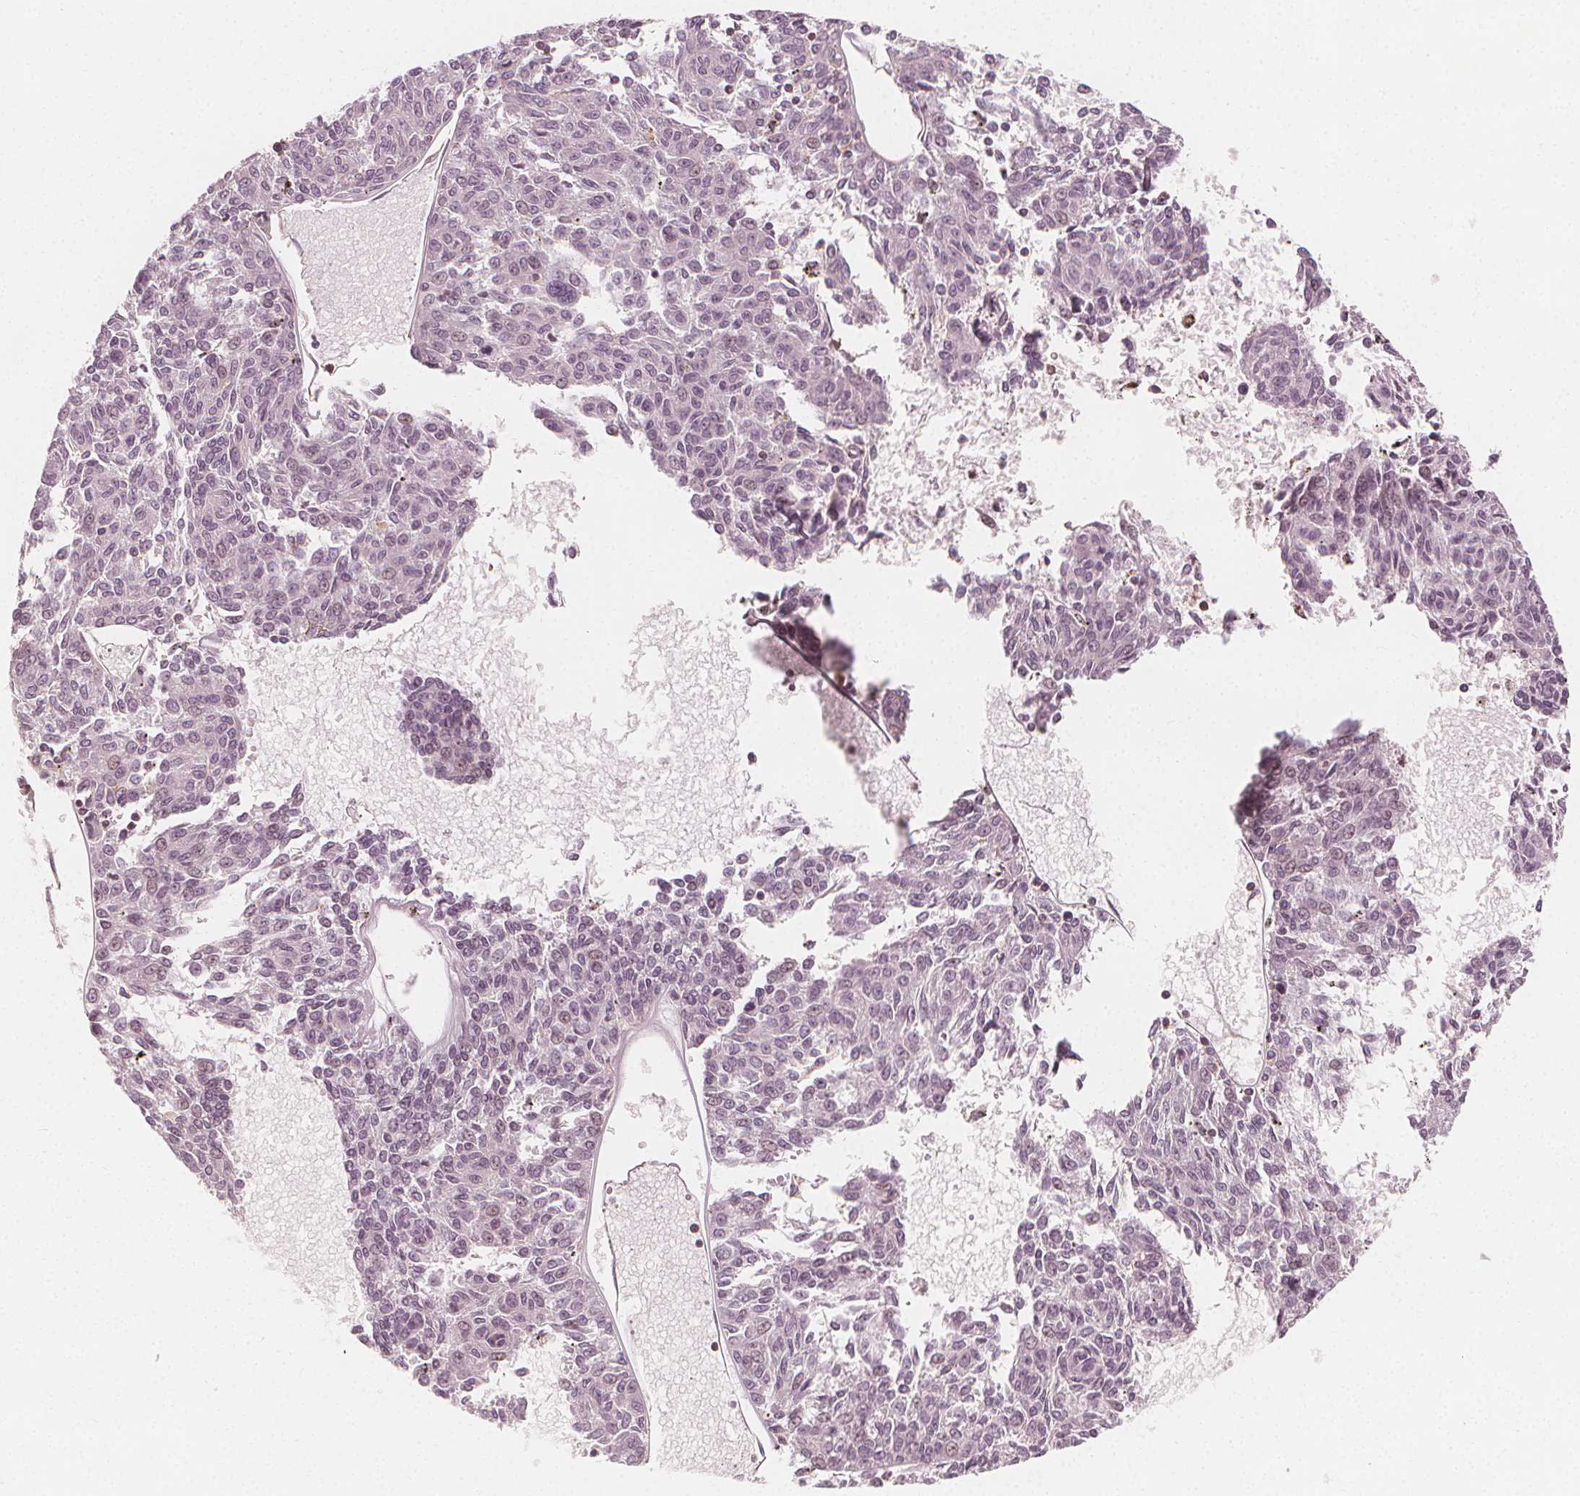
{"staining": {"intensity": "negative", "quantity": "none", "location": "none"}, "tissue": "melanoma", "cell_type": "Tumor cells", "image_type": "cancer", "snomed": [{"axis": "morphology", "description": "Malignant melanoma, NOS"}, {"axis": "topography", "description": "Skin"}], "caption": "A histopathology image of malignant melanoma stained for a protein shows no brown staining in tumor cells.", "gene": "ARHGAP26", "patient": {"sex": "female", "age": 72}}